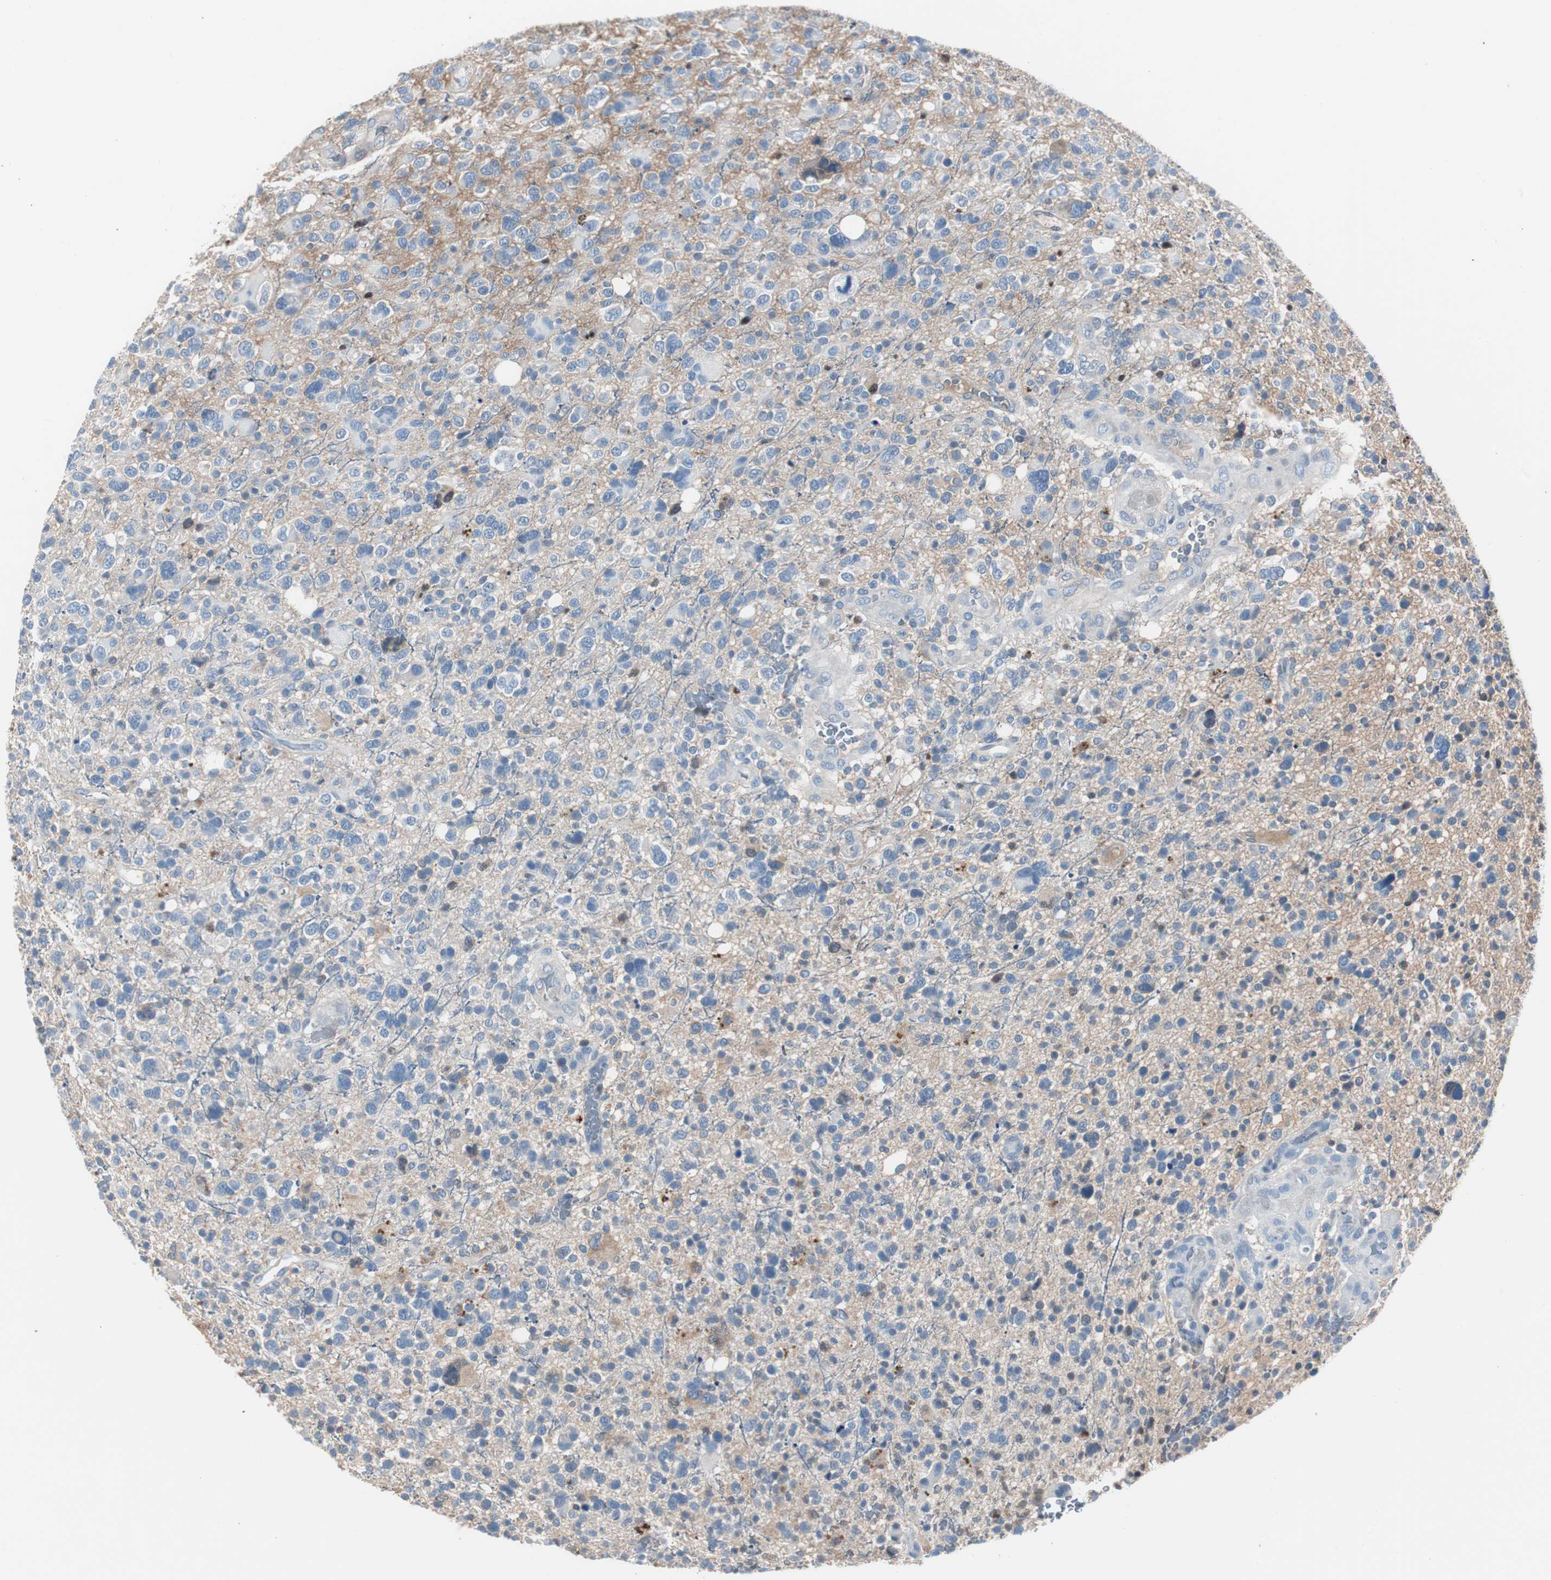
{"staining": {"intensity": "negative", "quantity": "none", "location": "none"}, "tissue": "glioma", "cell_type": "Tumor cells", "image_type": "cancer", "snomed": [{"axis": "morphology", "description": "Glioma, malignant, High grade"}, {"axis": "topography", "description": "Brain"}], "caption": "Protein analysis of high-grade glioma (malignant) shows no significant staining in tumor cells.", "gene": "SERPINF1", "patient": {"sex": "male", "age": 48}}